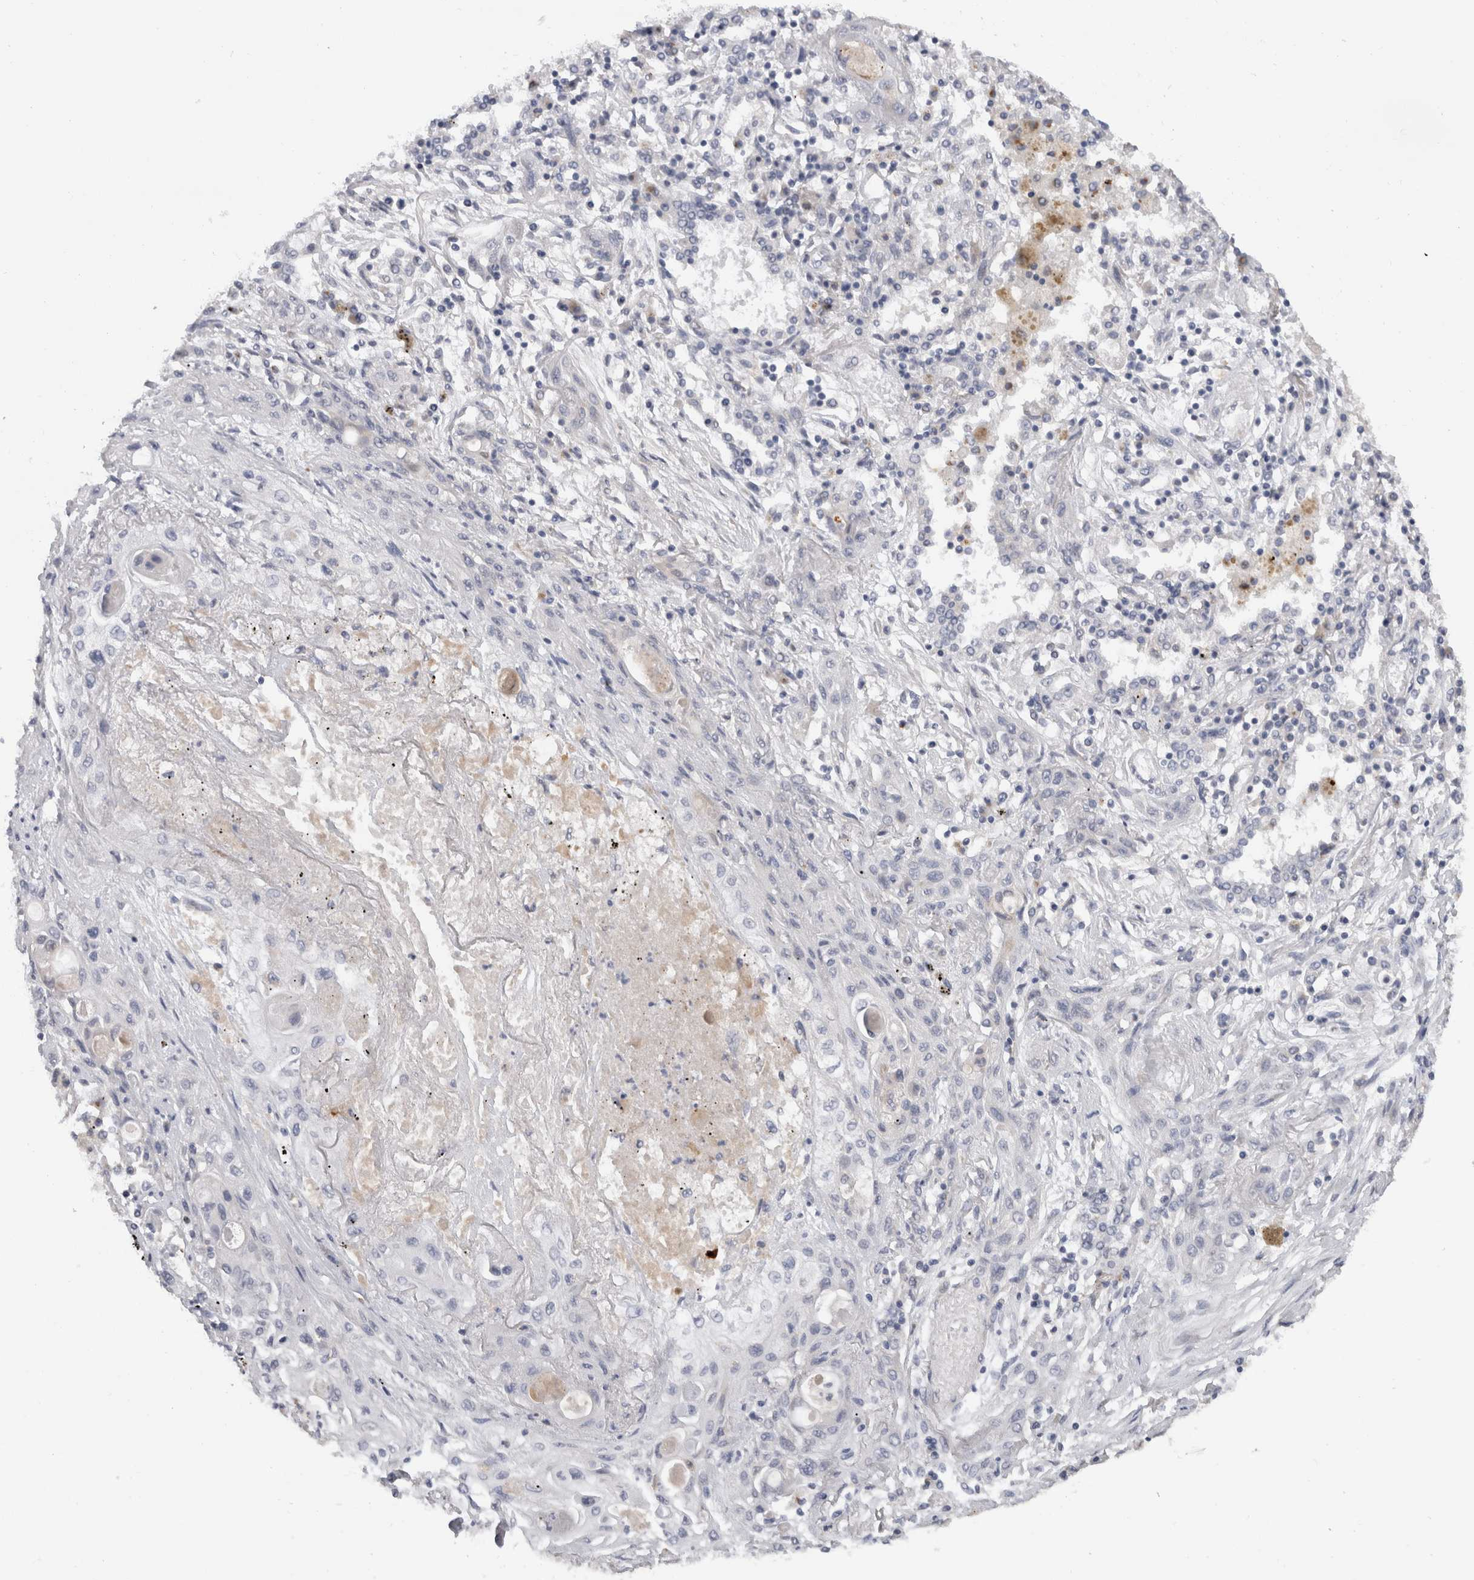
{"staining": {"intensity": "negative", "quantity": "none", "location": "none"}, "tissue": "lung cancer", "cell_type": "Tumor cells", "image_type": "cancer", "snomed": [{"axis": "morphology", "description": "Squamous cell carcinoma, NOS"}, {"axis": "topography", "description": "Lung"}], "caption": "Immunohistochemical staining of squamous cell carcinoma (lung) displays no significant staining in tumor cells. The staining is performed using DAB (3,3'-diaminobenzidine) brown chromogen with nuclei counter-stained in using hematoxylin.", "gene": "MGAT1", "patient": {"sex": "female", "age": 47}}